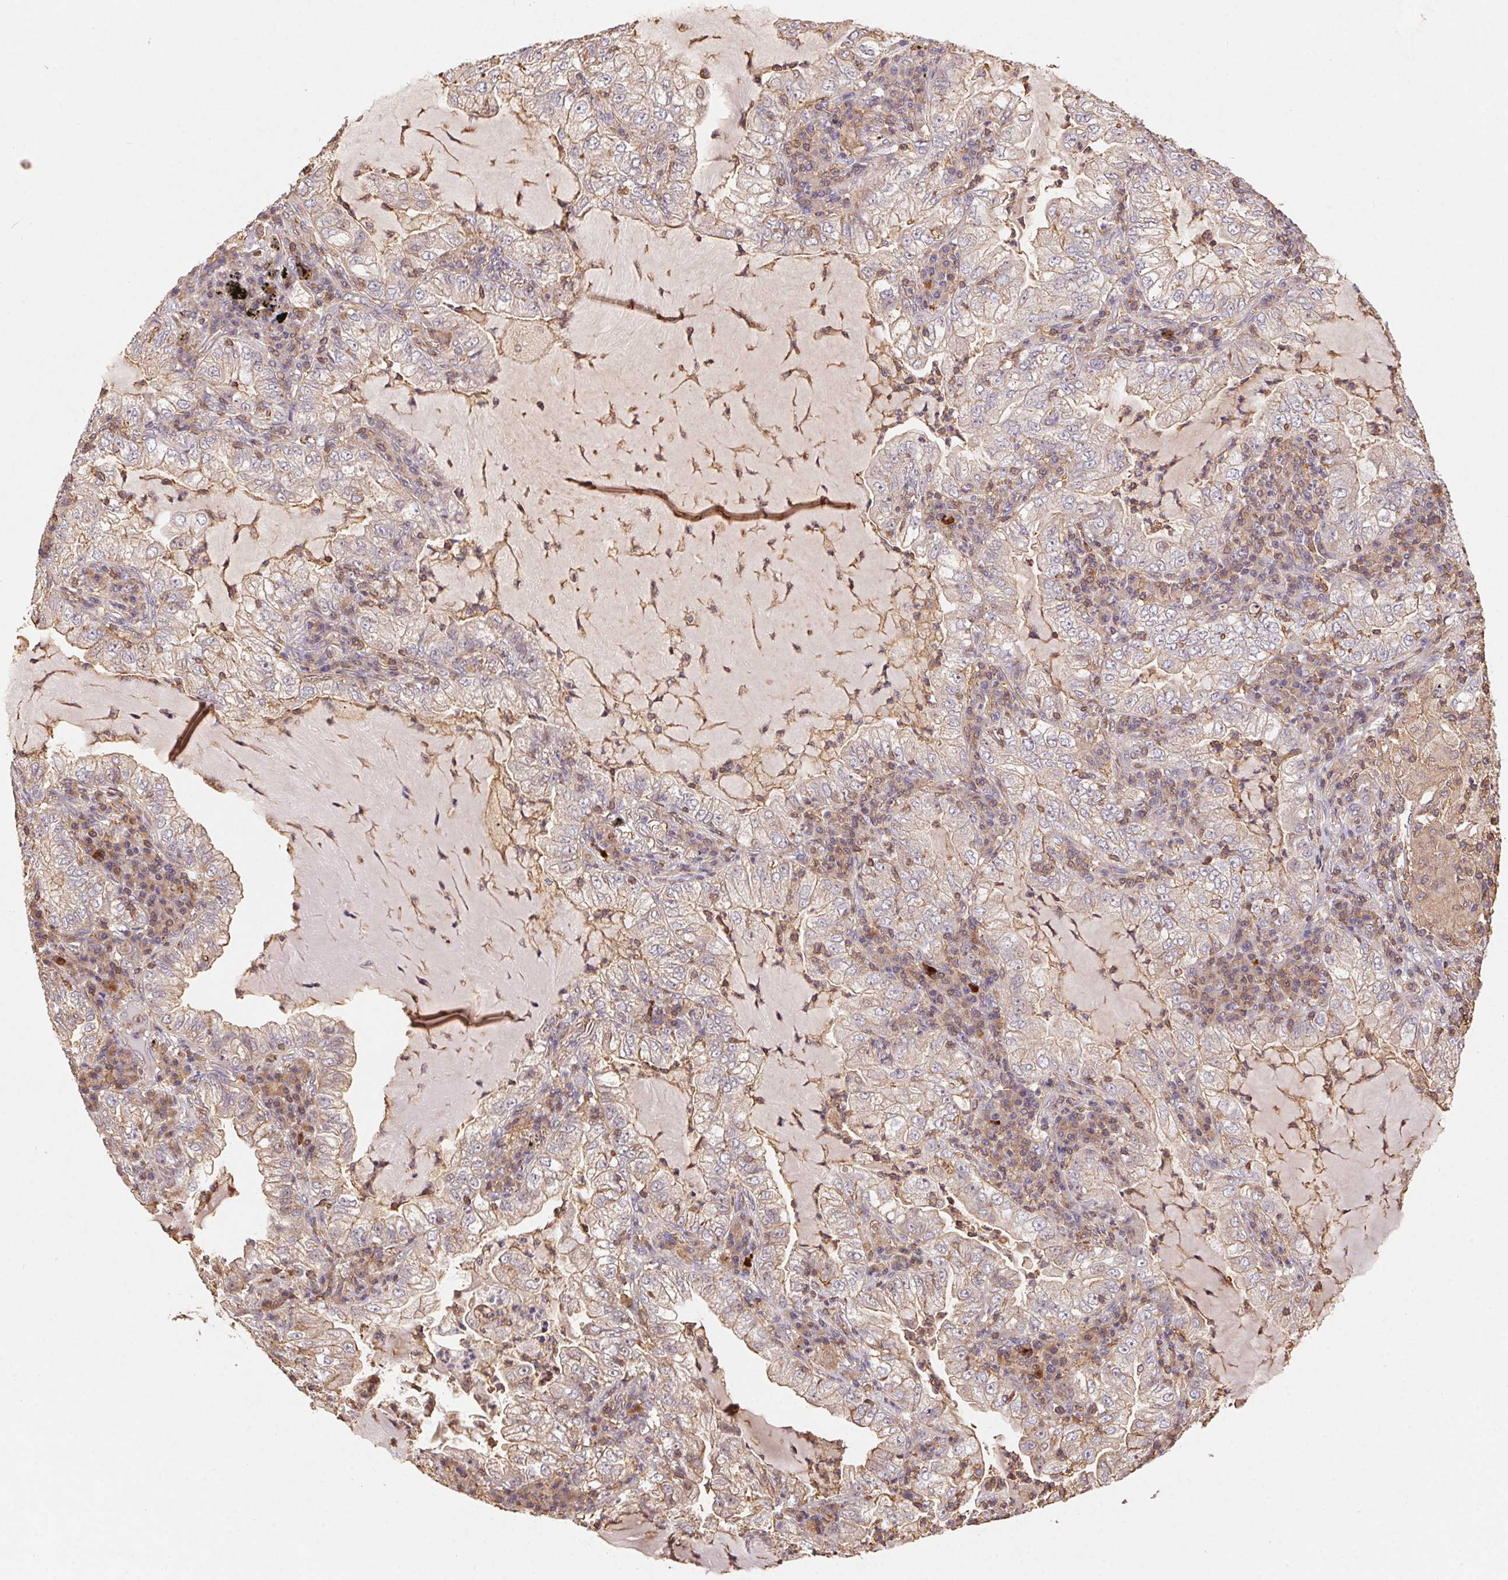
{"staining": {"intensity": "weak", "quantity": "<25%", "location": "cytoplasmic/membranous"}, "tissue": "lung cancer", "cell_type": "Tumor cells", "image_type": "cancer", "snomed": [{"axis": "morphology", "description": "Adenocarcinoma, NOS"}, {"axis": "topography", "description": "Lung"}], "caption": "High magnification brightfield microscopy of adenocarcinoma (lung) stained with DAB (brown) and counterstained with hematoxylin (blue): tumor cells show no significant expression.", "gene": "ATG10", "patient": {"sex": "female", "age": 73}}